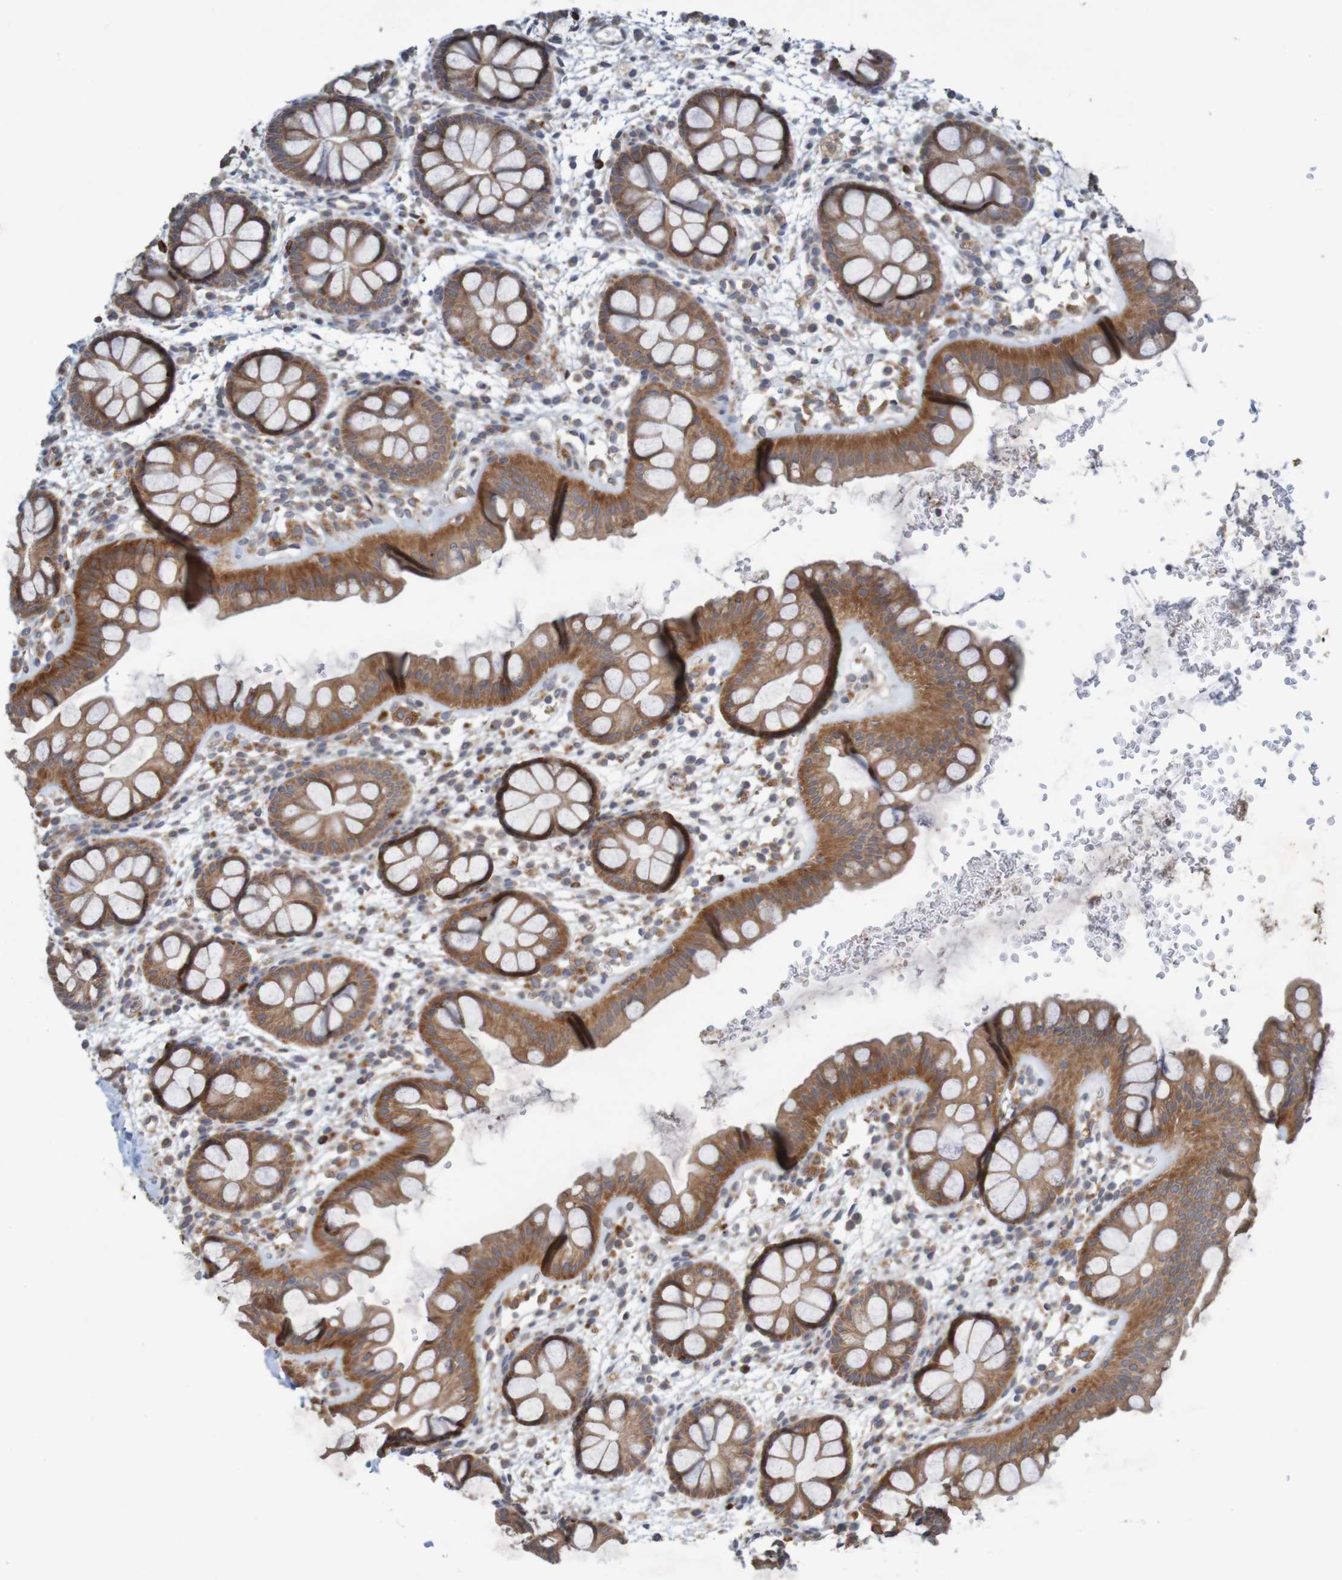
{"staining": {"intensity": "moderate", "quantity": ">75%", "location": "cytoplasmic/membranous"}, "tissue": "rectum", "cell_type": "Glandular cells", "image_type": "normal", "snomed": [{"axis": "morphology", "description": "Normal tissue, NOS"}, {"axis": "topography", "description": "Rectum"}], "caption": "Protein staining shows moderate cytoplasmic/membranous positivity in approximately >75% of glandular cells in unremarkable rectum.", "gene": "B3GAT2", "patient": {"sex": "female", "age": 24}}